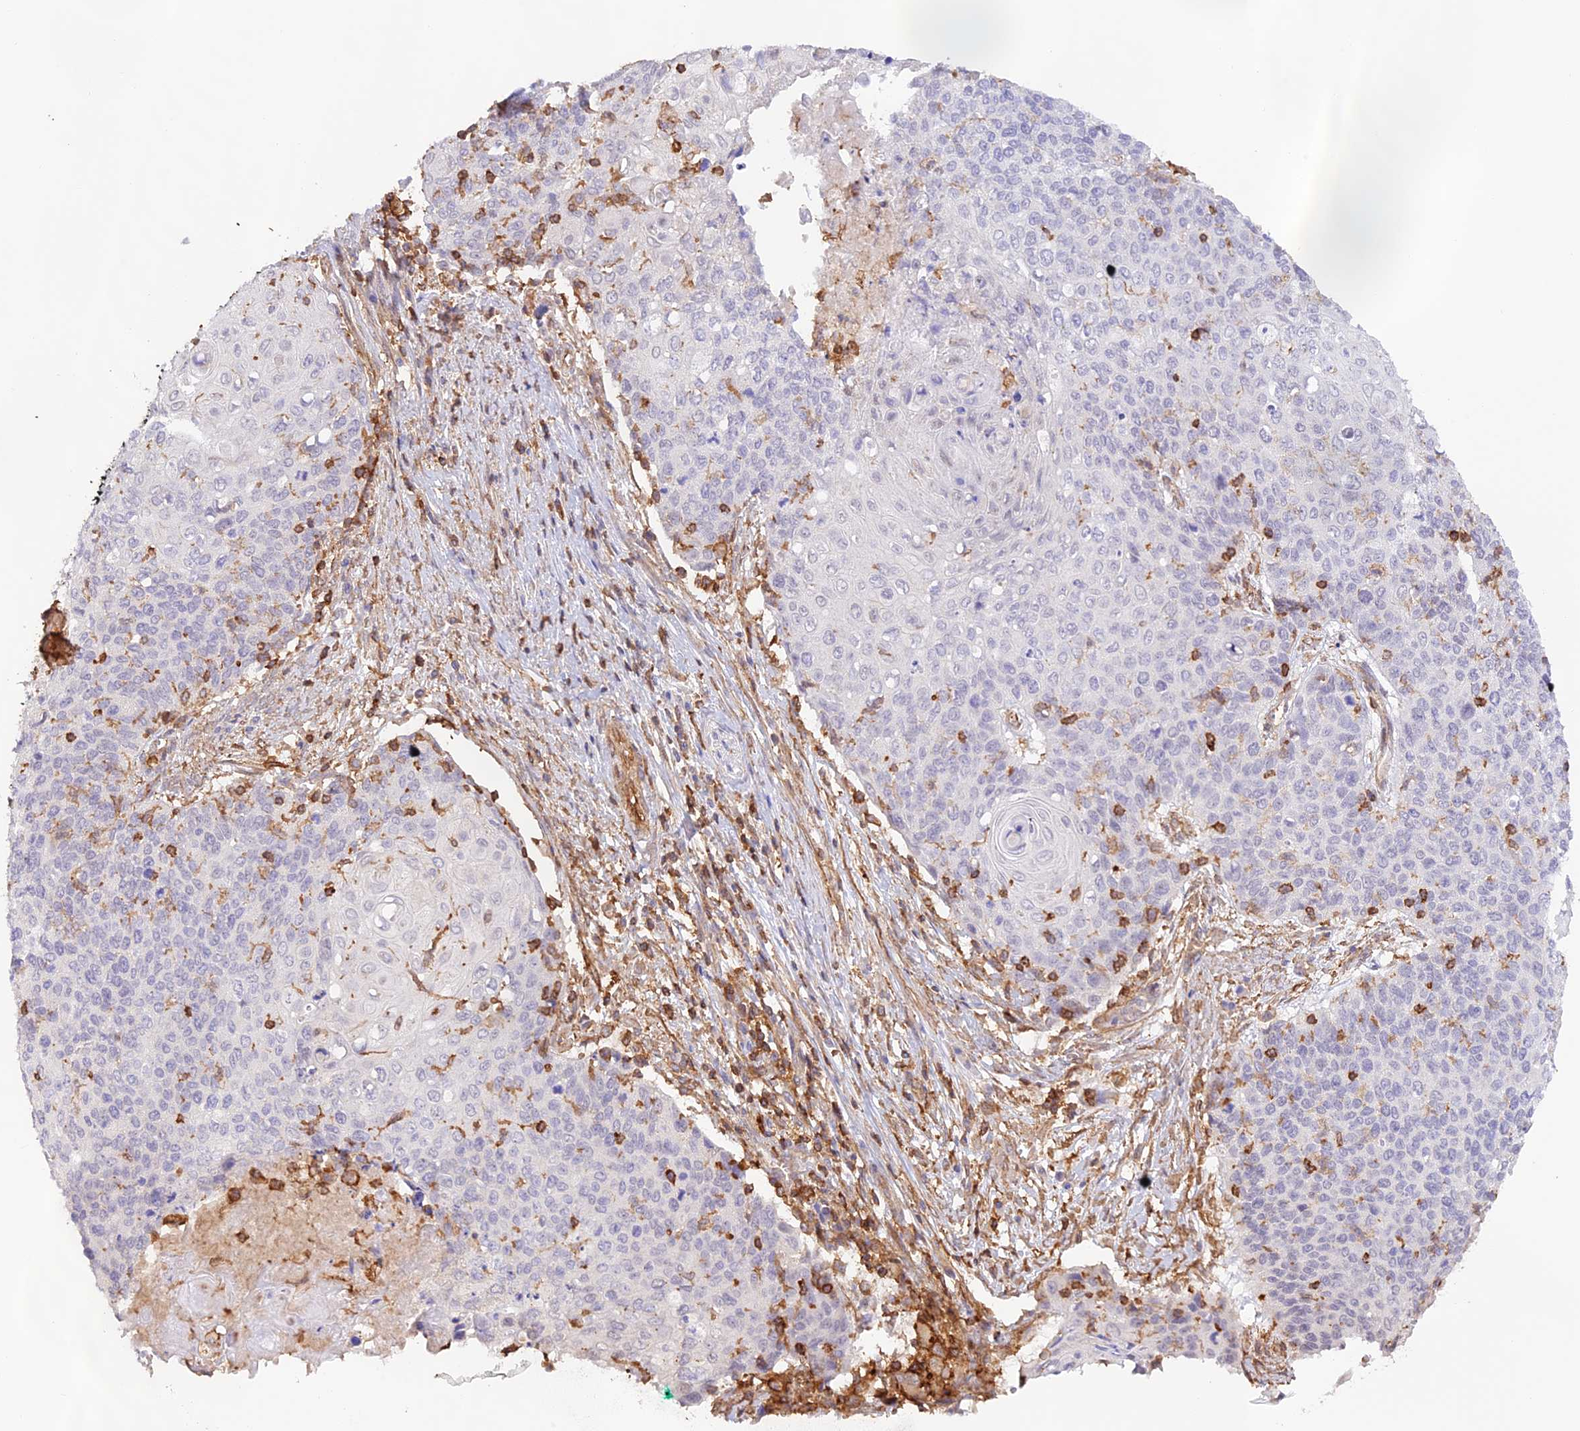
{"staining": {"intensity": "negative", "quantity": "none", "location": "none"}, "tissue": "cervical cancer", "cell_type": "Tumor cells", "image_type": "cancer", "snomed": [{"axis": "morphology", "description": "Squamous cell carcinoma, NOS"}, {"axis": "topography", "description": "Cervix"}], "caption": "IHC of human cervical squamous cell carcinoma displays no staining in tumor cells.", "gene": "DENND1C", "patient": {"sex": "female", "age": 39}}